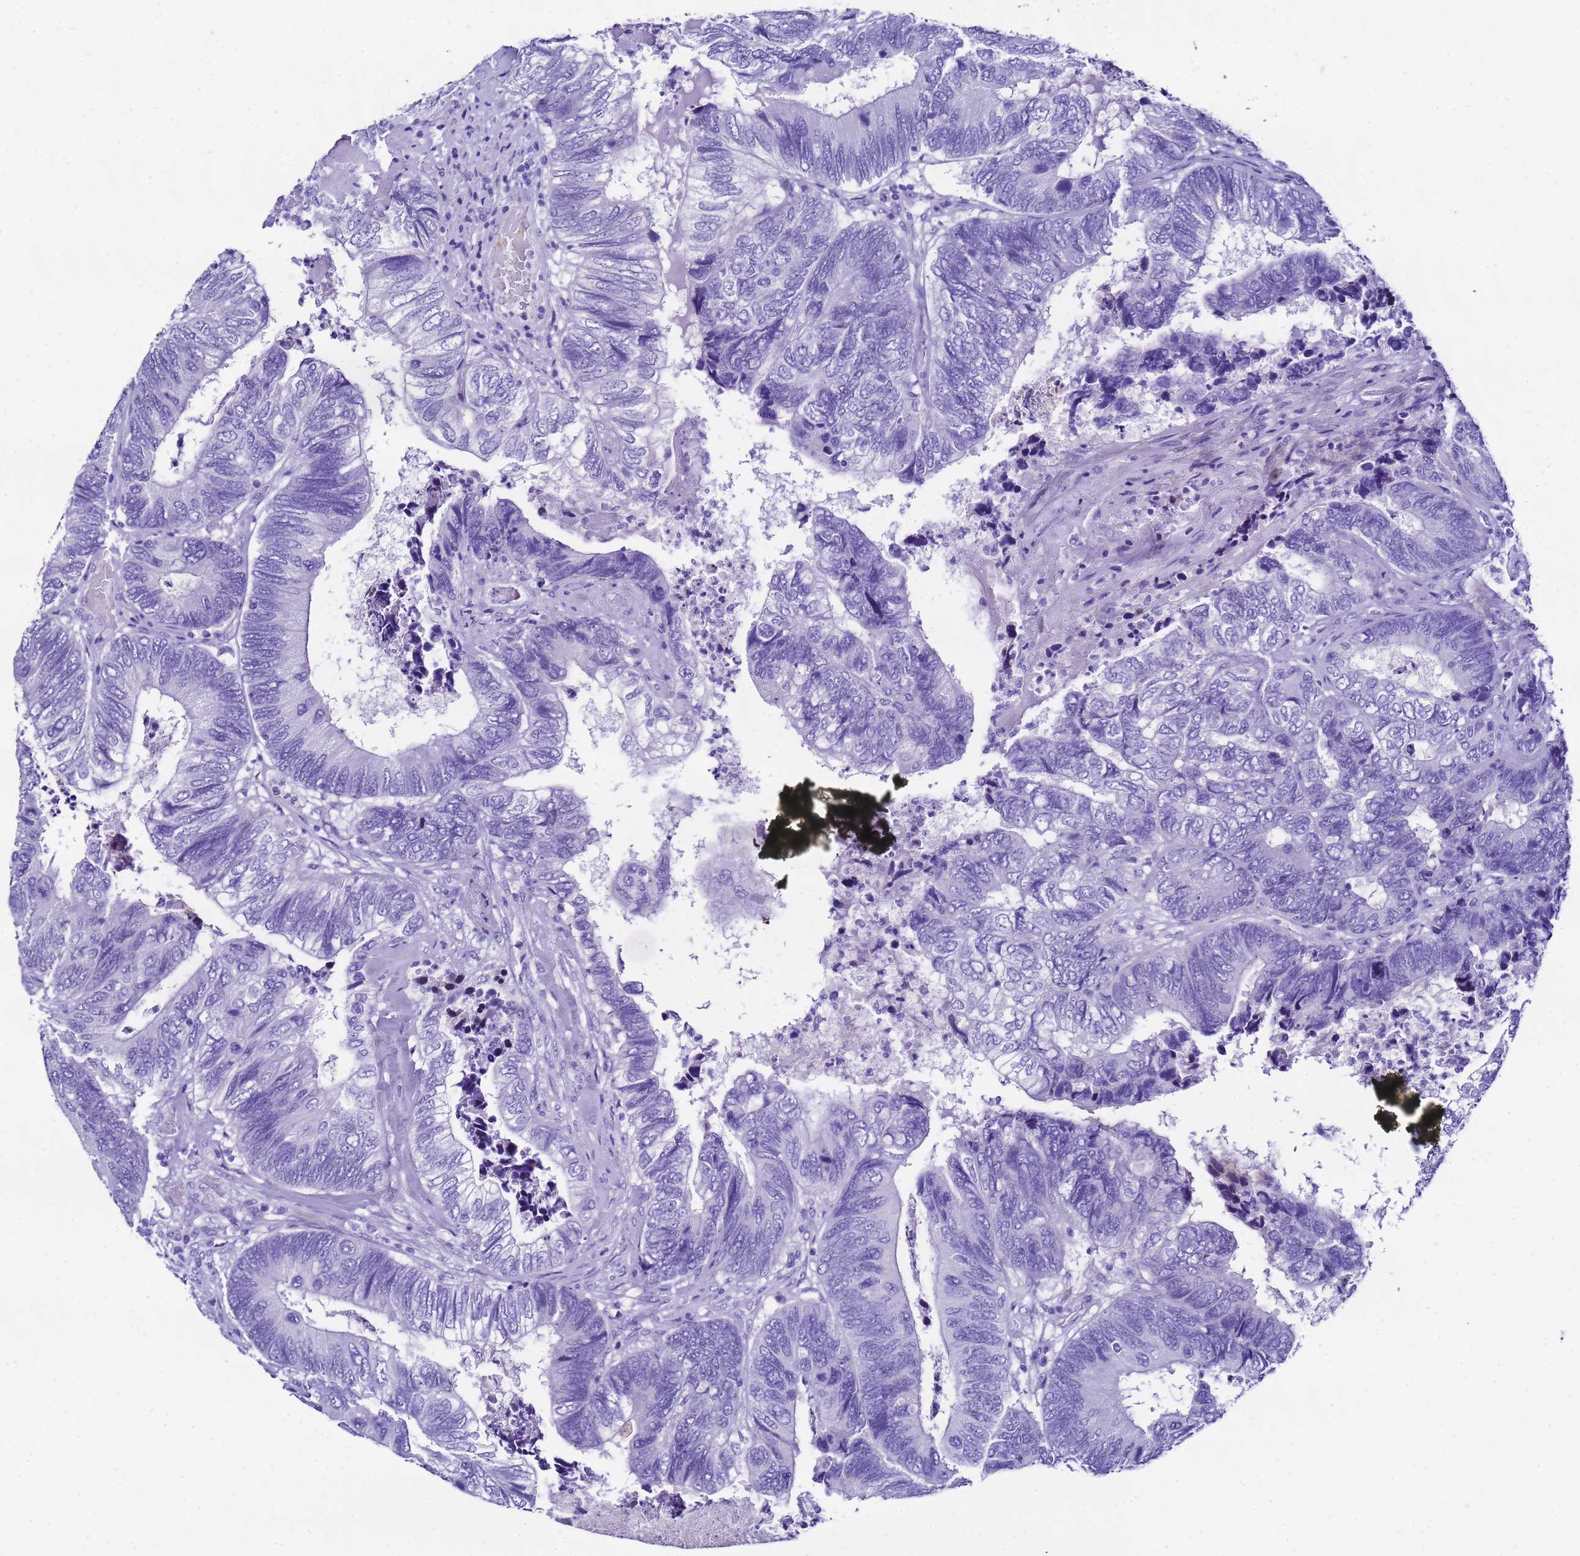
{"staining": {"intensity": "negative", "quantity": "none", "location": "none"}, "tissue": "colorectal cancer", "cell_type": "Tumor cells", "image_type": "cancer", "snomed": [{"axis": "morphology", "description": "Adenocarcinoma, NOS"}, {"axis": "topography", "description": "Colon"}], "caption": "IHC micrograph of neoplastic tissue: colorectal cancer stained with DAB (3,3'-diaminobenzidine) reveals no significant protein expression in tumor cells. (Brightfield microscopy of DAB IHC at high magnification).", "gene": "UGT2B10", "patient": {"sex": "female", "age": 67}}